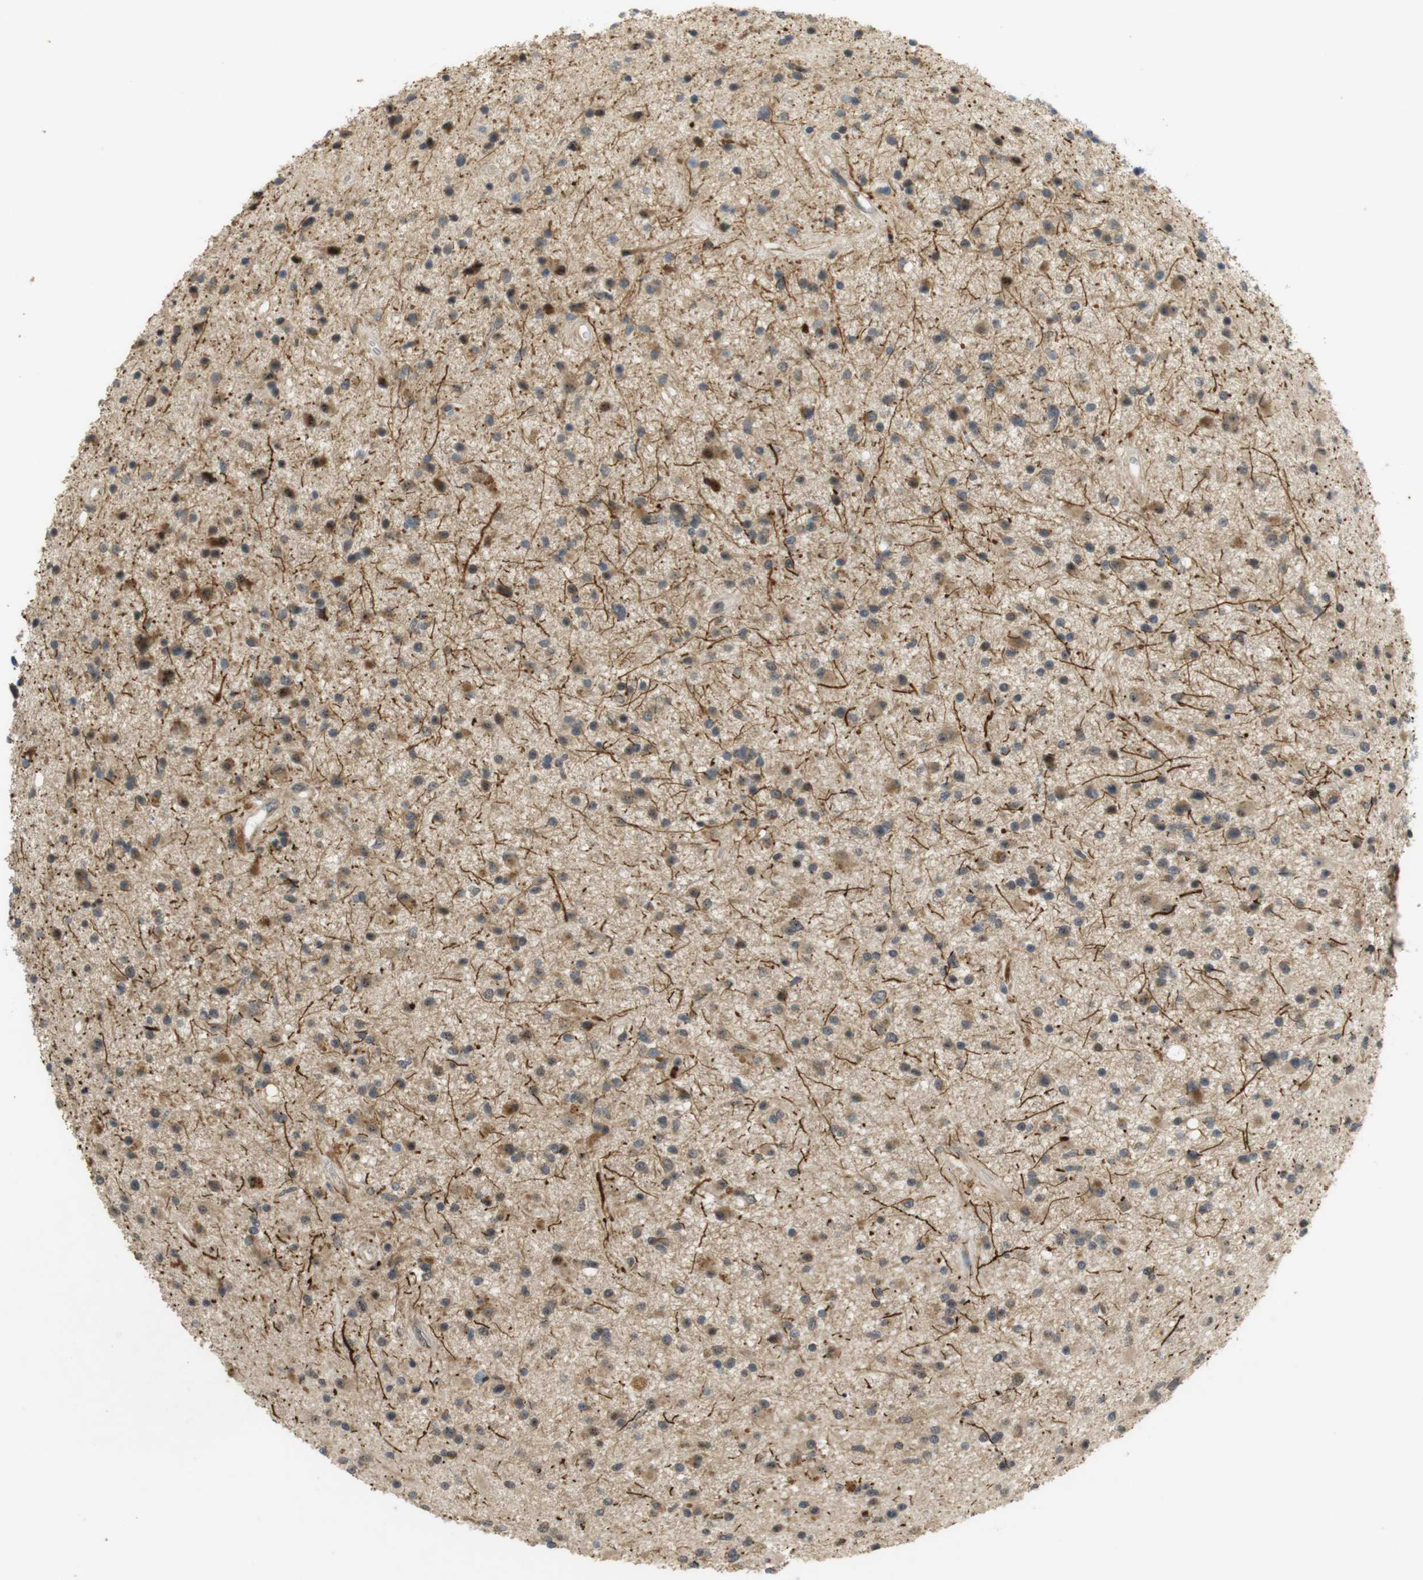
{"staining": {"intensity": "weak", "quantity": "25%-75%", "location": "cytoplasmic/membranous"}, "tissue": "glioma", "cell_type": "Tumor cells", "image_type": "cancer", "snomed": [{"axis": "morphology", "description": "Glioma, malignant, High grade"}, {"axis": "topography", "description": "Brain"}], "caption": "Protein expression analysis of human glioma reveals weak cytoplasmic/membranous staining in approximately 25%-75% of tumor cells.", "gene": "TMX3", "patient": {"sex": "male", "age": 33}}